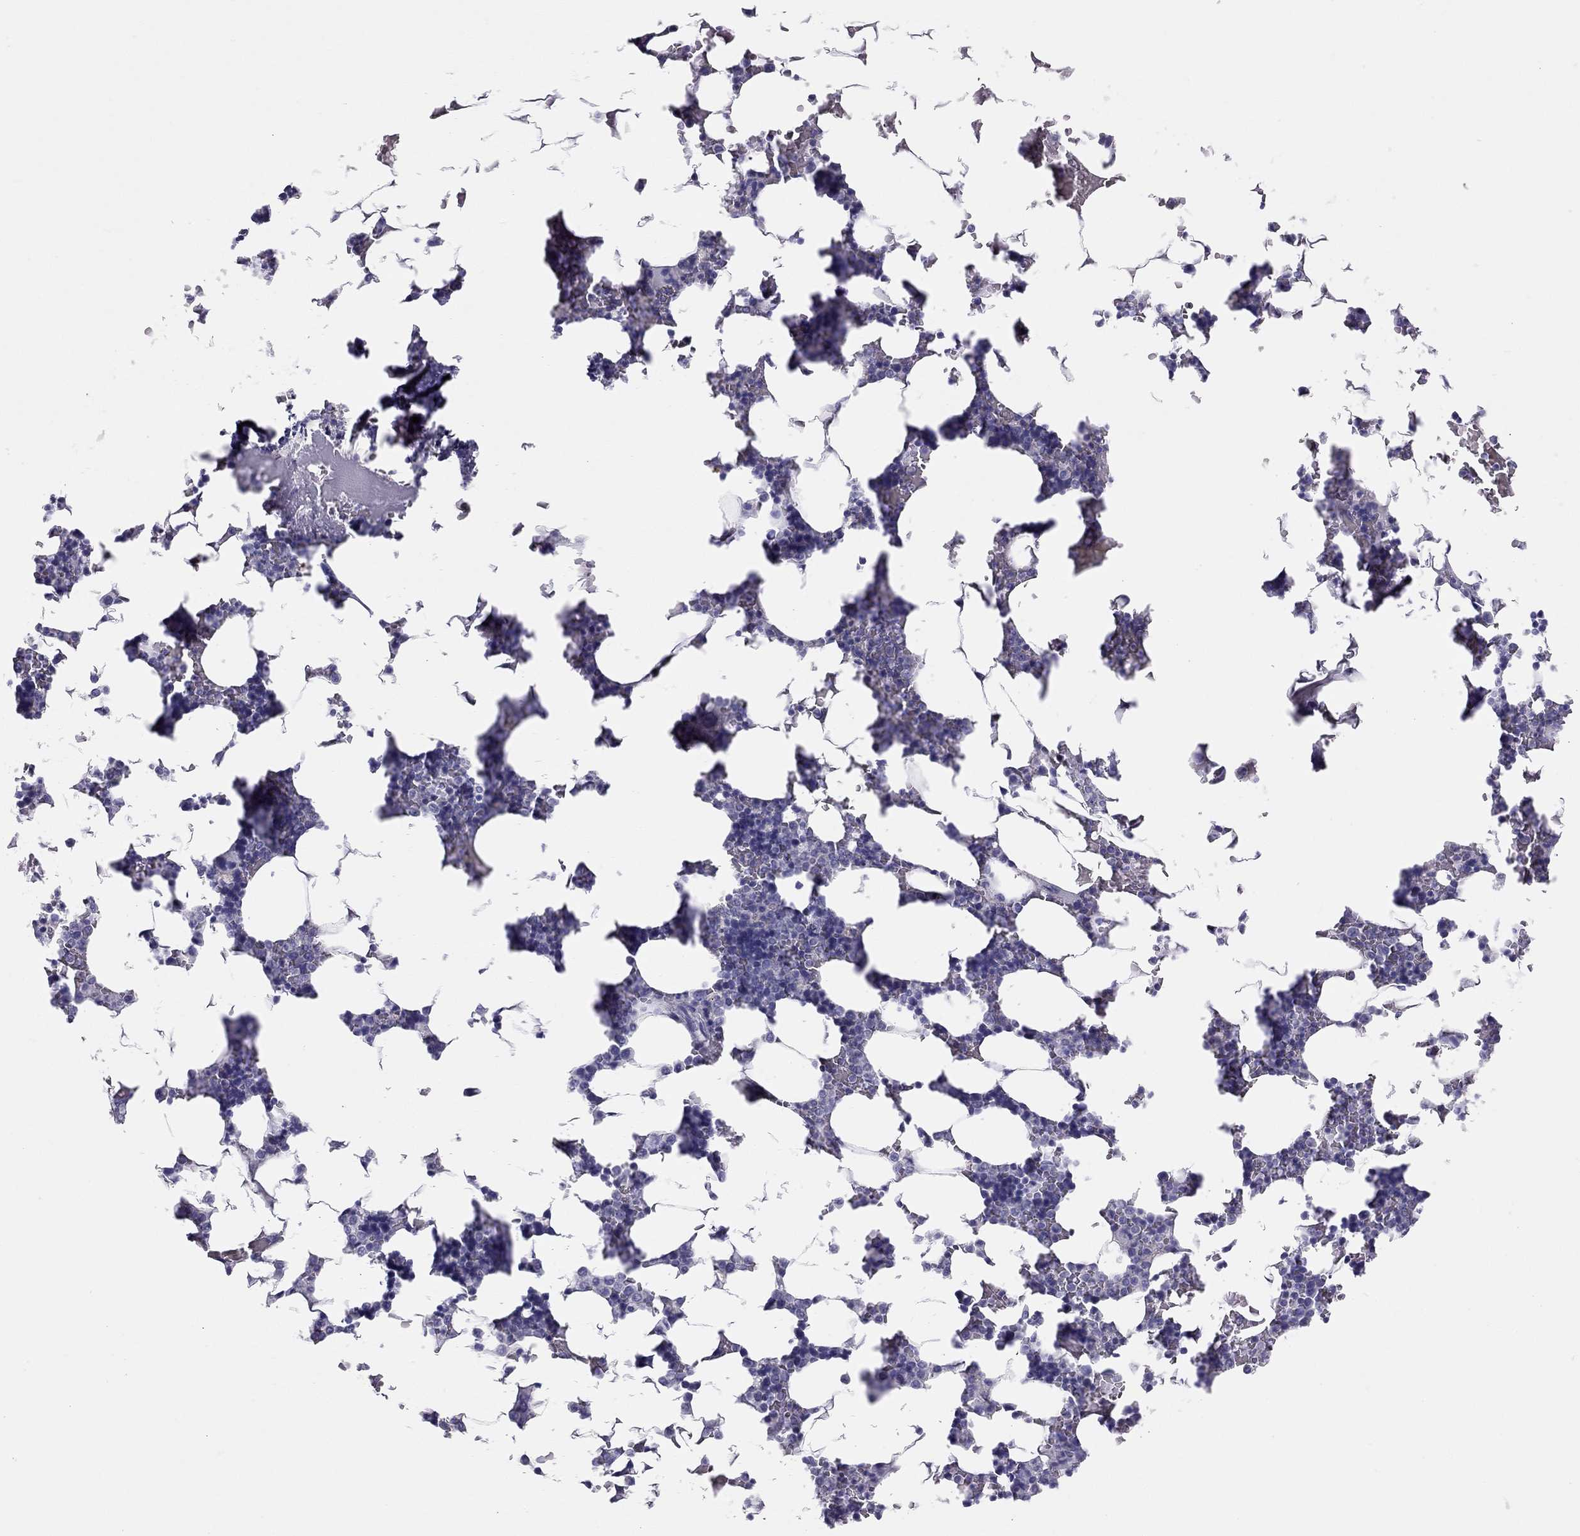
{"staining": {"intensity": "negative", "quantity": "none", "location": "none"}, "tissue": "bone marrow", "cell_type": "Hematopoietic cells", "image_type": "normal", "snomed": [{"axis": "morphology", "description": "Normal tissue, NOS"}, {"axis": "topography", "description": "Bone marrow"}], "caption": "This is an IHC histopathology image of unremarkable bone marrow. There is no expression in hematopoietic cells.", "gene": "SPATA12", "patient": {"sex": "male", "age": 51}}